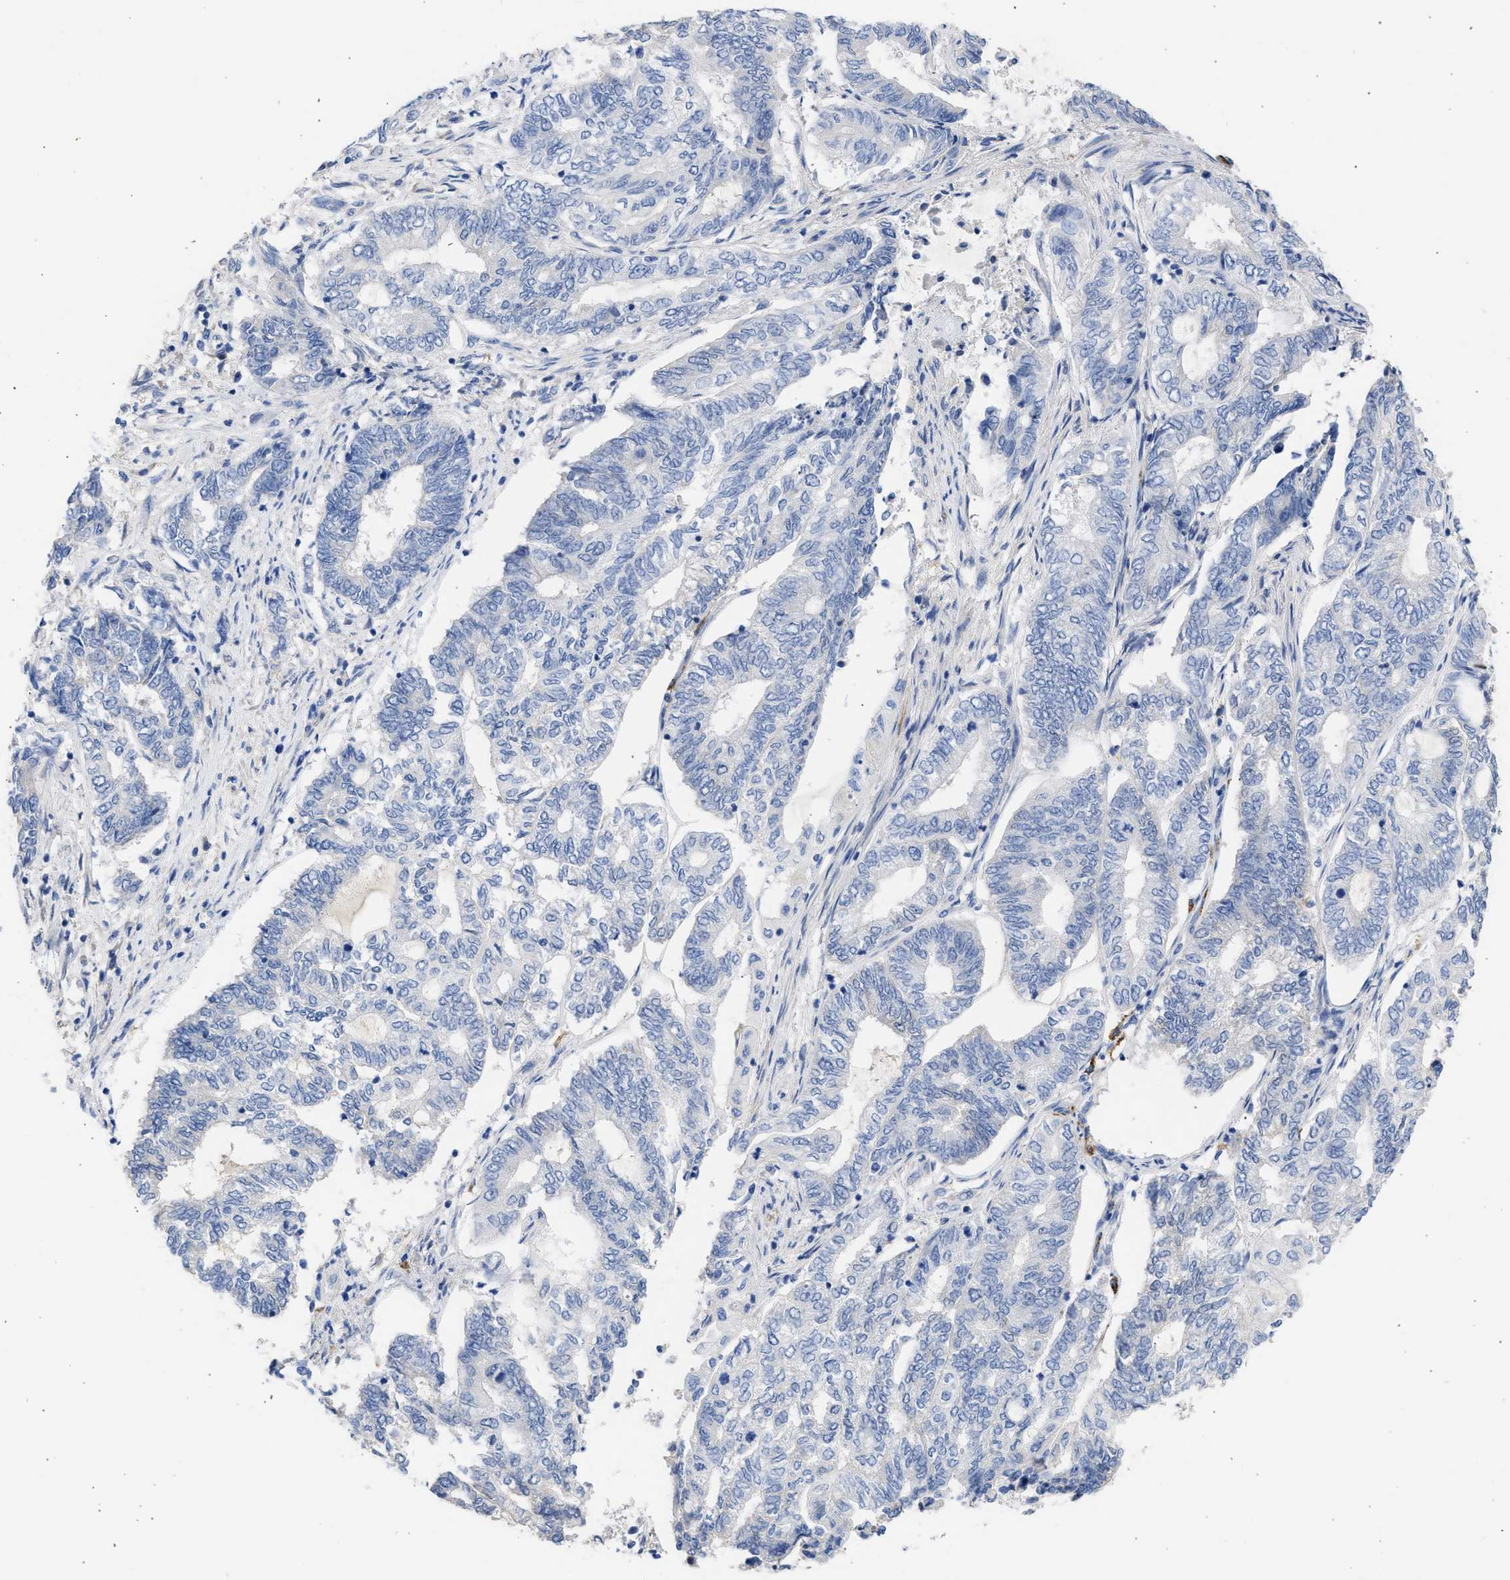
{"staining": {"intensity": "negative", "quantity": "none", "location": "none"}, "tissue": "endometrial cancer", "cell_type": "Tumor cells", "image_type": "cancer", "snomed": [{"axis": "morphology", "description": "Adenocarcinoma, NOS"}, {"axis": "topography", "description": "Uterus"}, {"axis": "topography", "description": "Endometrium"}], "caption": "IHC histopathology image of human endometrial cancer (adenocarcinoma) stained for a protein (brown), which demonstrates no expression in tumor cells.", "gene": "RSPH1", "patient": {"sex": "female", "age": 70}}